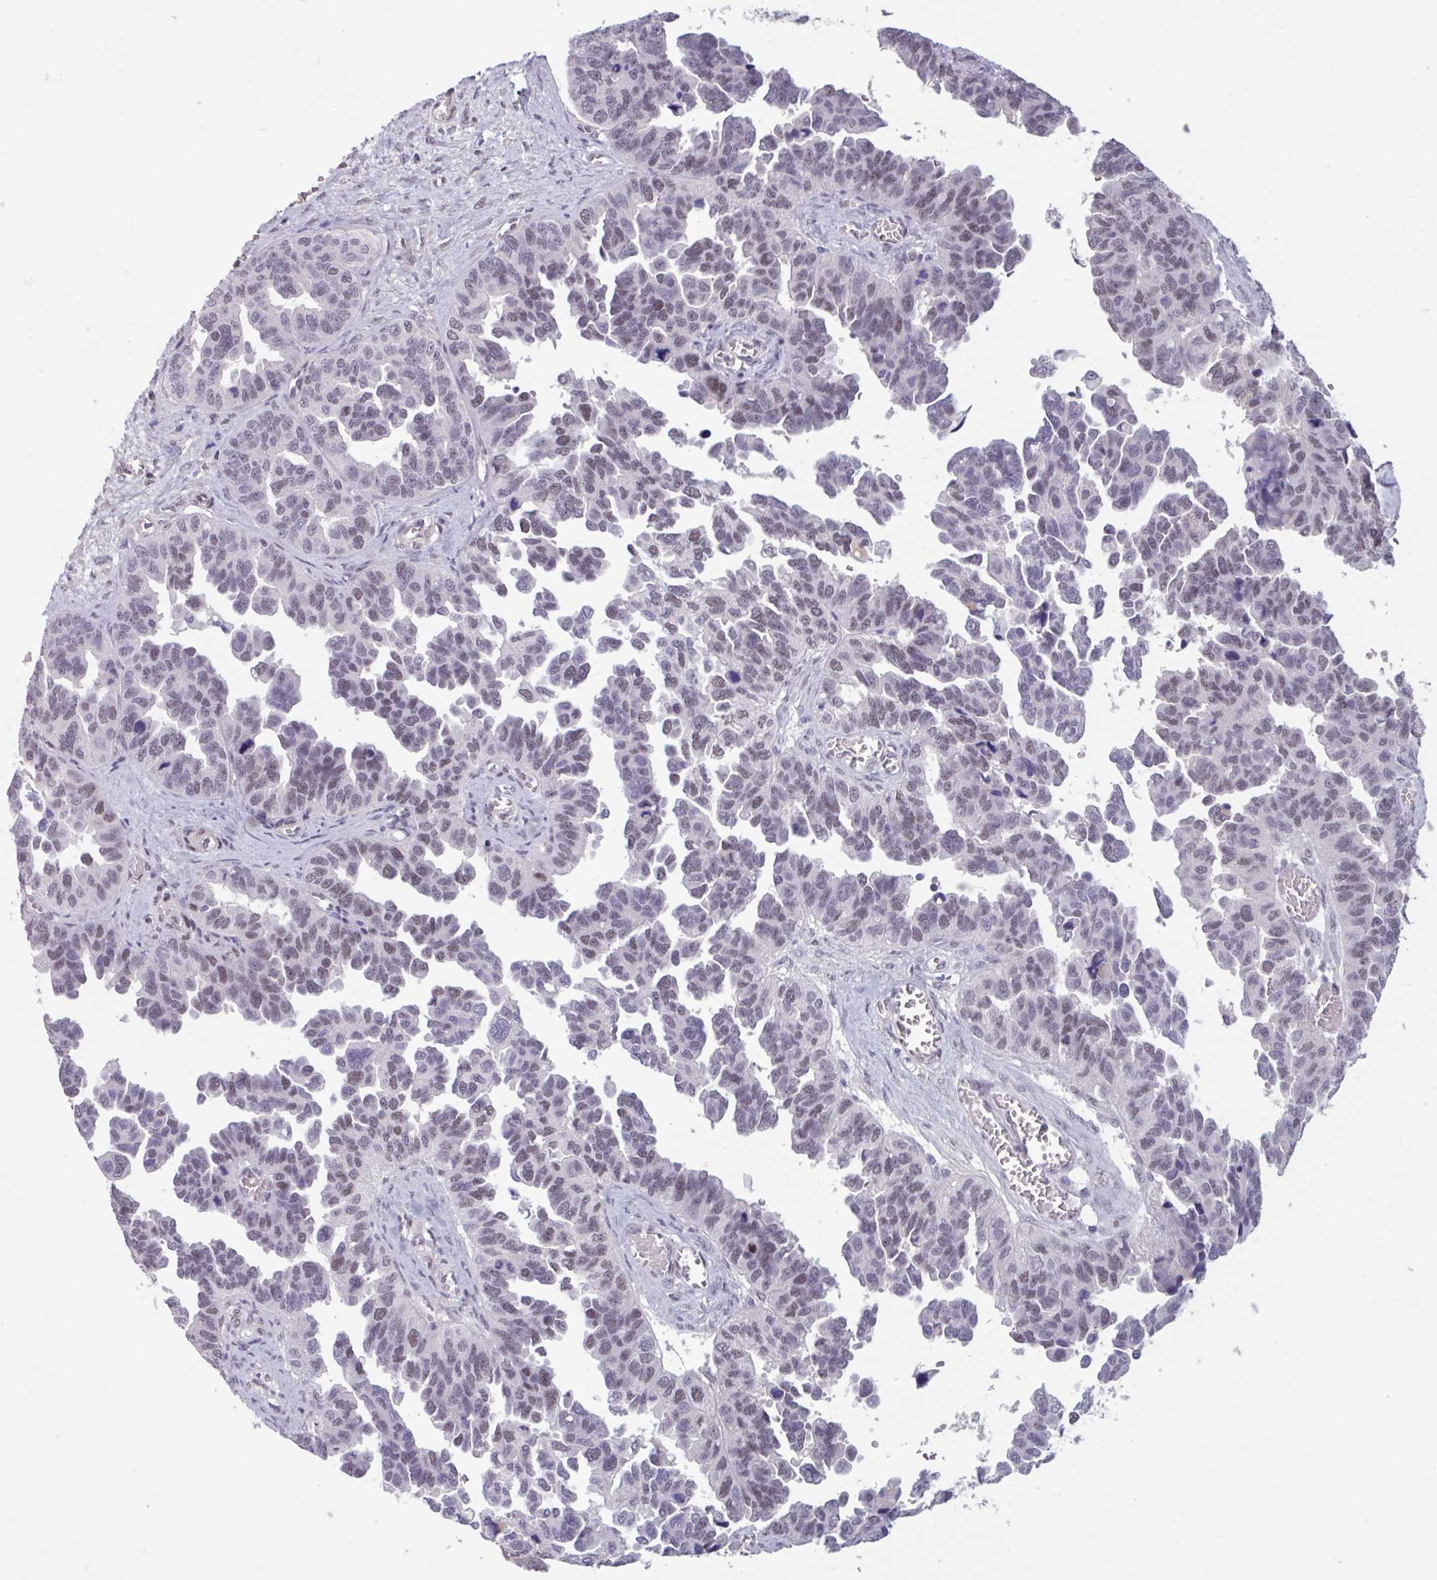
{"staining": {"intensity": "weak", "quantity": "<25%", "location": "nuclear"}, "tissue": "ovarian cancer", "cell_type": "Tumor cells", "image_type": "cancer", "snomed": [{"axis": "morphology", "description": "Cystadenocarcinoma, serous, NOS"}, {"axis": "topography", "description": "Ovary"}], "caption": "This is a photomicrograph of immunohistochemistry staining of ovarian cancer (serous cystadenocarcinoma), which shows no expression in tumor cells.", "gene": "ZNF575", "patient": {"sex": "female", "age": 64}}